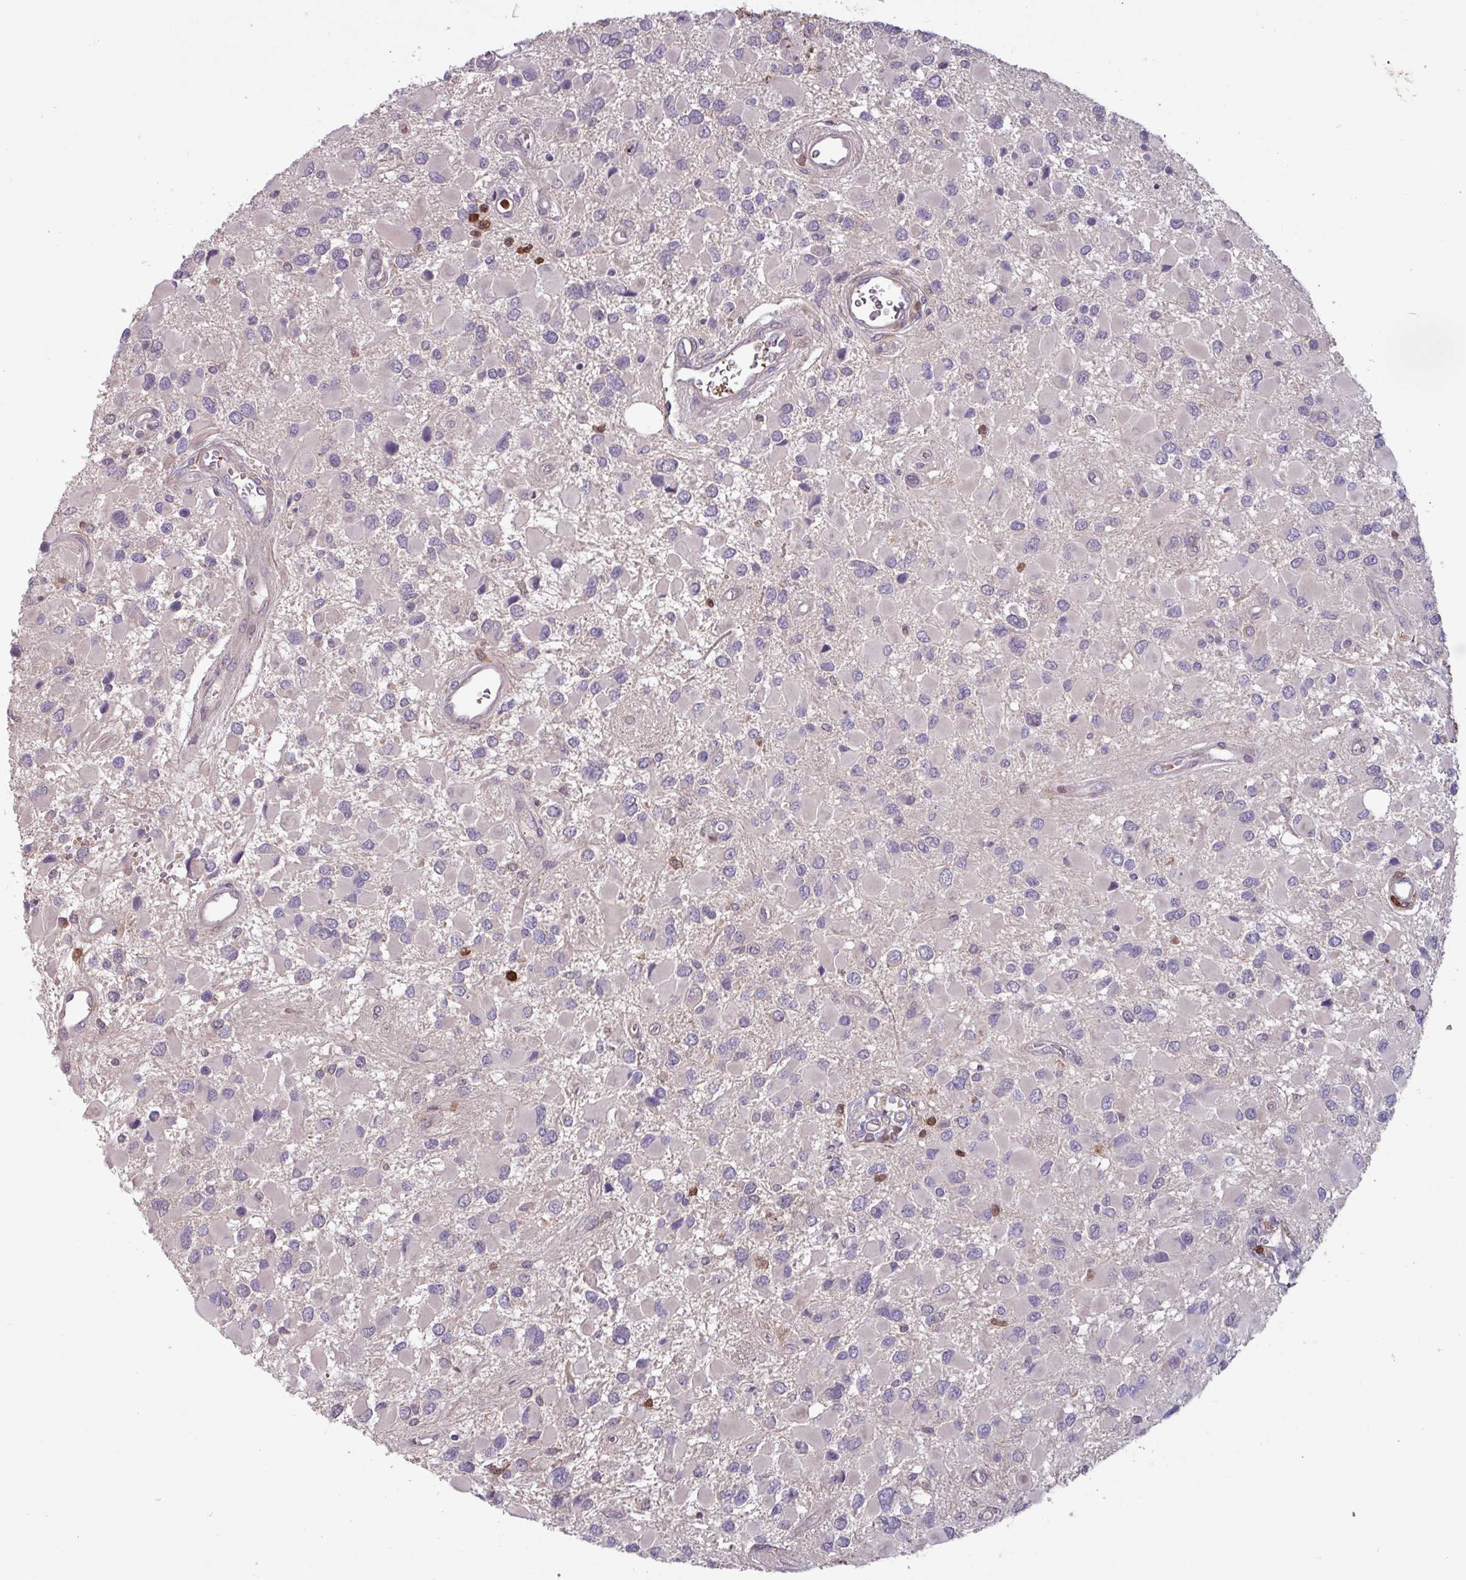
{"staining": {"intensity": "negative", "quantity": "none", "location": "none"}, "tissue": "glioma", "cell_type": "Tumor cells", "image_type": "cancer", "snomed": [{"axis": "morphology", "description": "Glioma, malignant, High grade"}, {"axis": "topography", "description": "Brain"}], "caption": "High power microscopy micrograph of an IHC image of high-grade glioma (malignant), revealing no significant staining in tumor cells.", "gene": "SEC61G", "patient": {"sex": "male", "age": 53}}